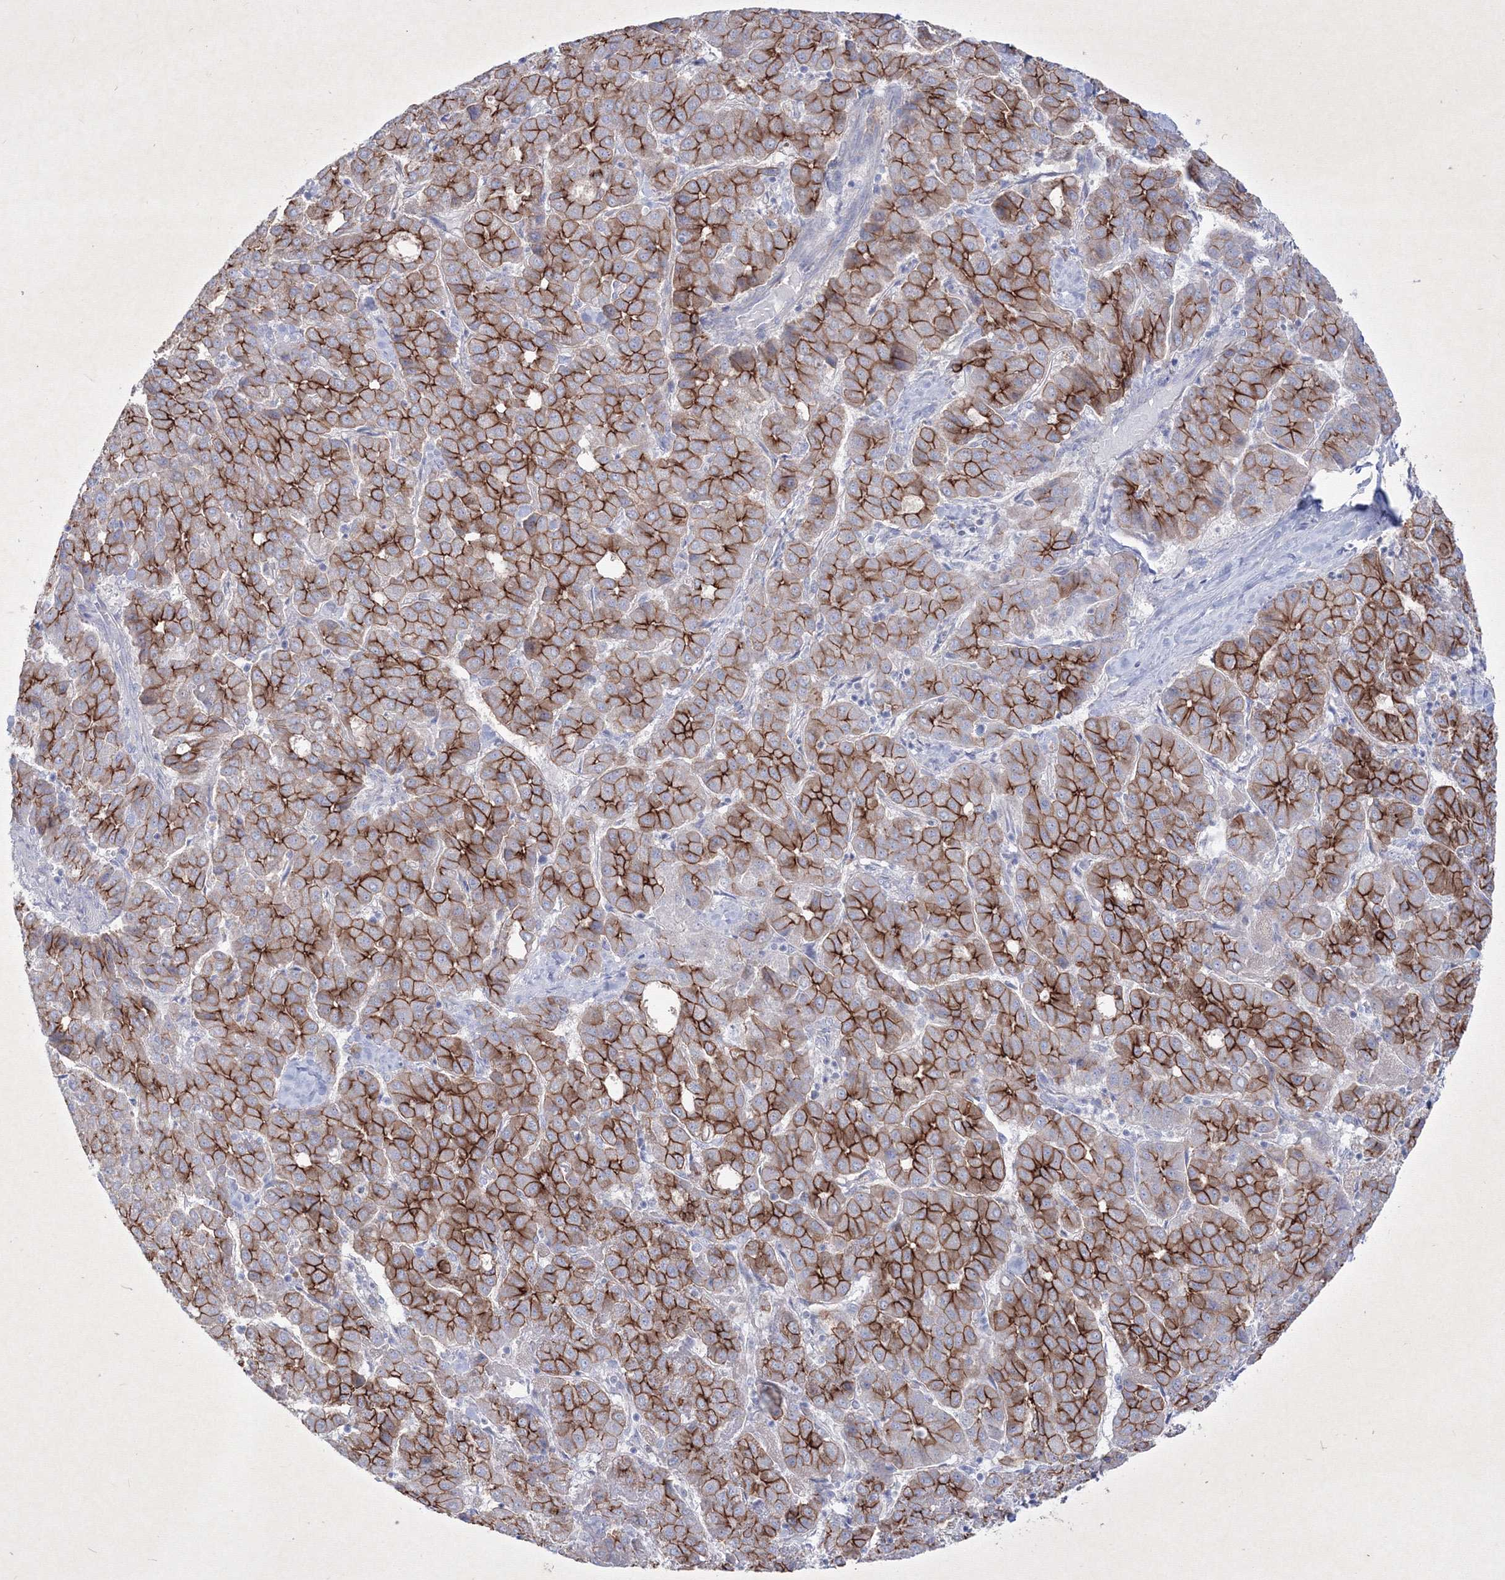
{"staining": {"intensity": "strong", "quantity": ">75%", "location": "cytoplasmic/membranous"}, "tissue": "liver cancer", "cell_type": "Tumor cells", "image_type": "cancer", "snomed": [{"axis": "morphology", "description": "Carcinoma, Hepatocellular, NOS"}, {"axis": "topography", "description": "Liver"}], "caption": "A high amount of strong cytoplasmic/membranous positivity is present in about >75% of tumor cells in hepatocellular carcinoma (liver) tissue.", "gene": "TMEM139", "patient": {"sex": "male", "age": 65}}